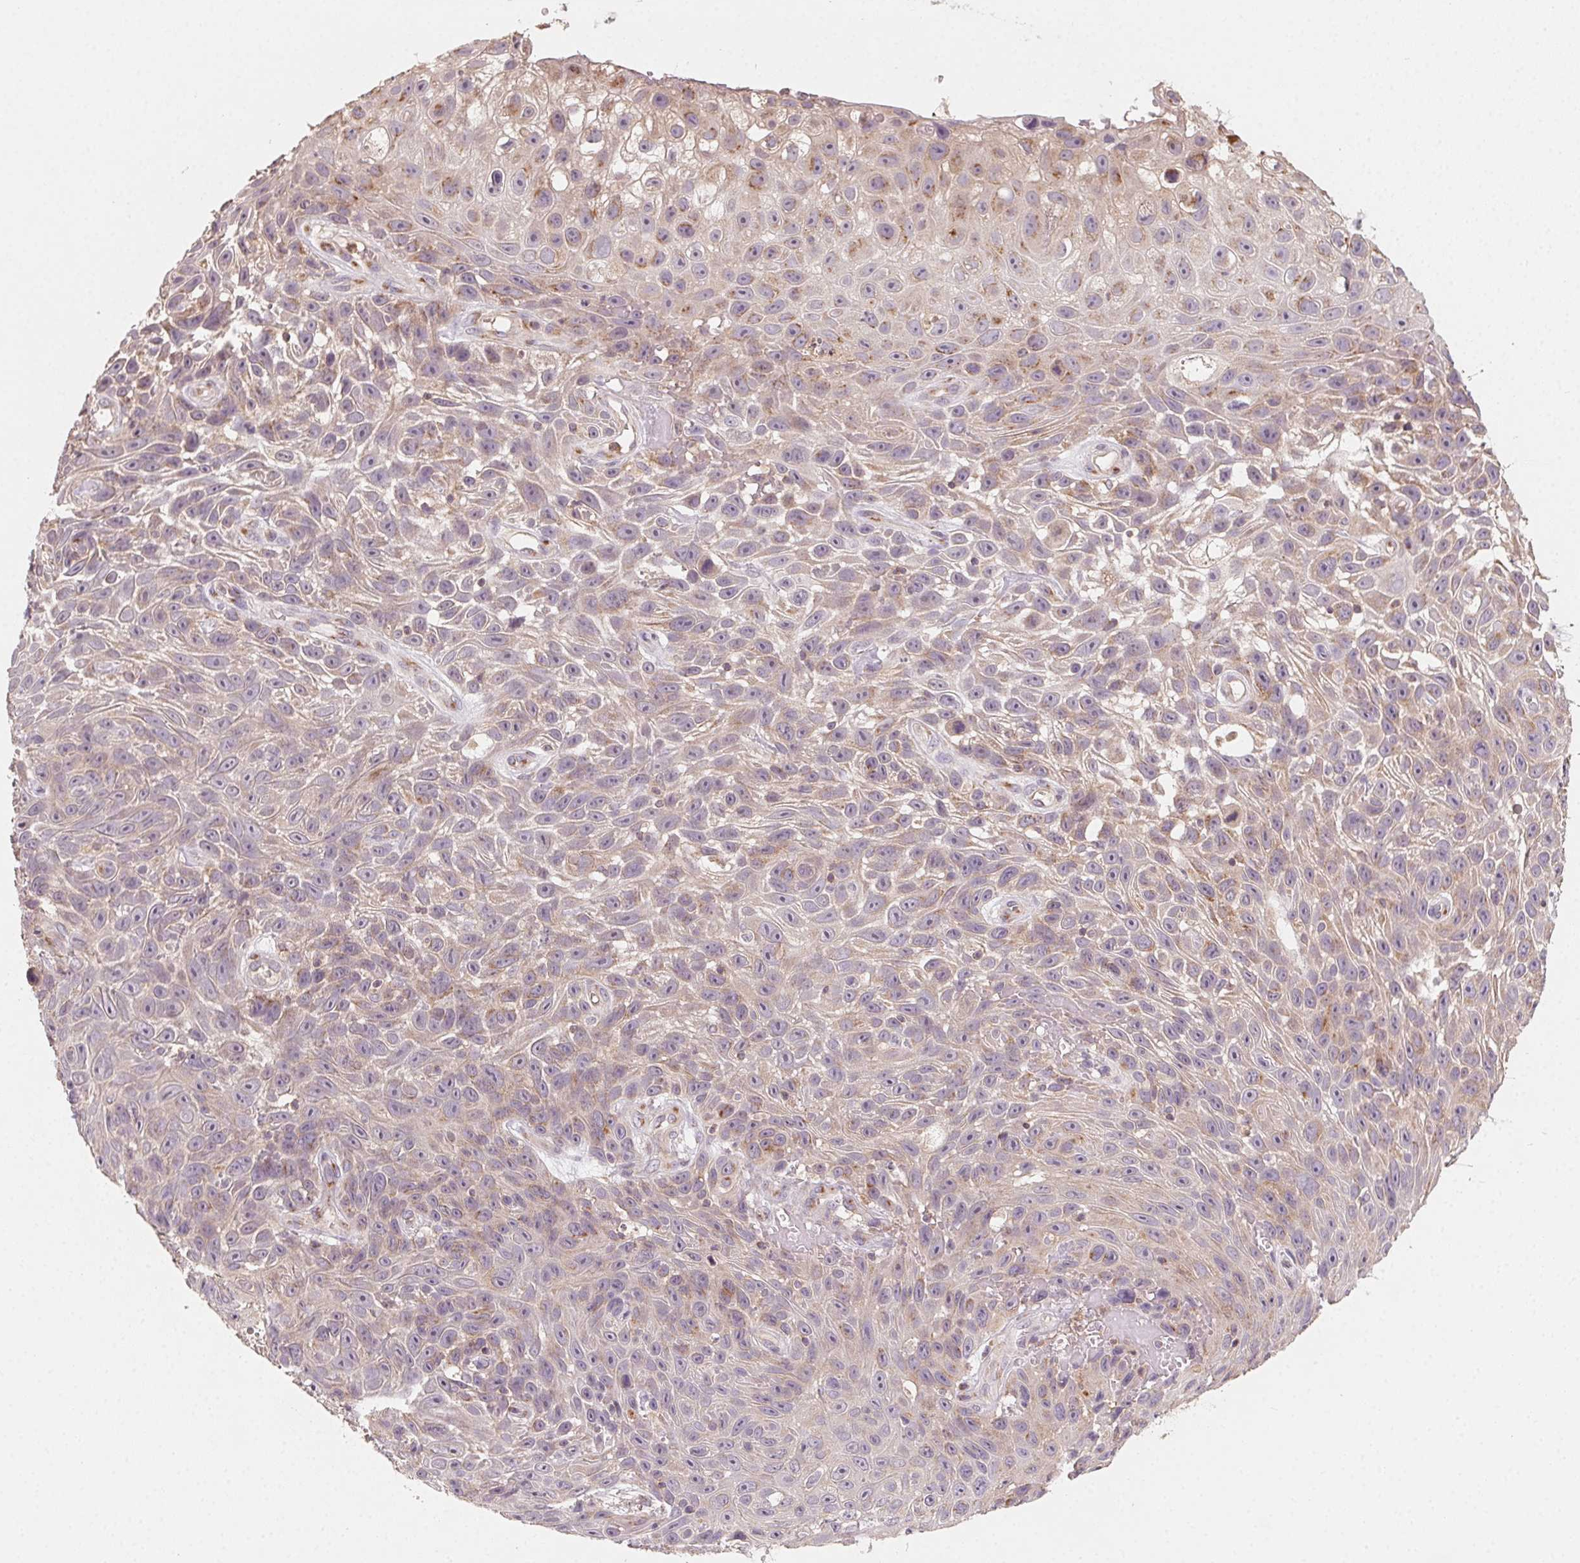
{"staining": {"intensity": "weak", "quantity": "25%-75%", "location": "cytoplasmic/membranous"}, "tissue": "skin cancer", "cell_type": "Tumor cells", "image_type": "cancer", "snomed": [{"axis": "morphology", "description": "Squamous cell carcinoma, NOS"}, {"axis": "topography", "description": "Skin"}], "caption": "Tumor cells reveal low levels of weak cytoplasmic/membranous staining in about 25%-75% of cells in skin squamous cell carcinoma. Nuclei are stained in blue.", "gene": "AP1S1", "patient": {"sex": "male", "age": 82}}